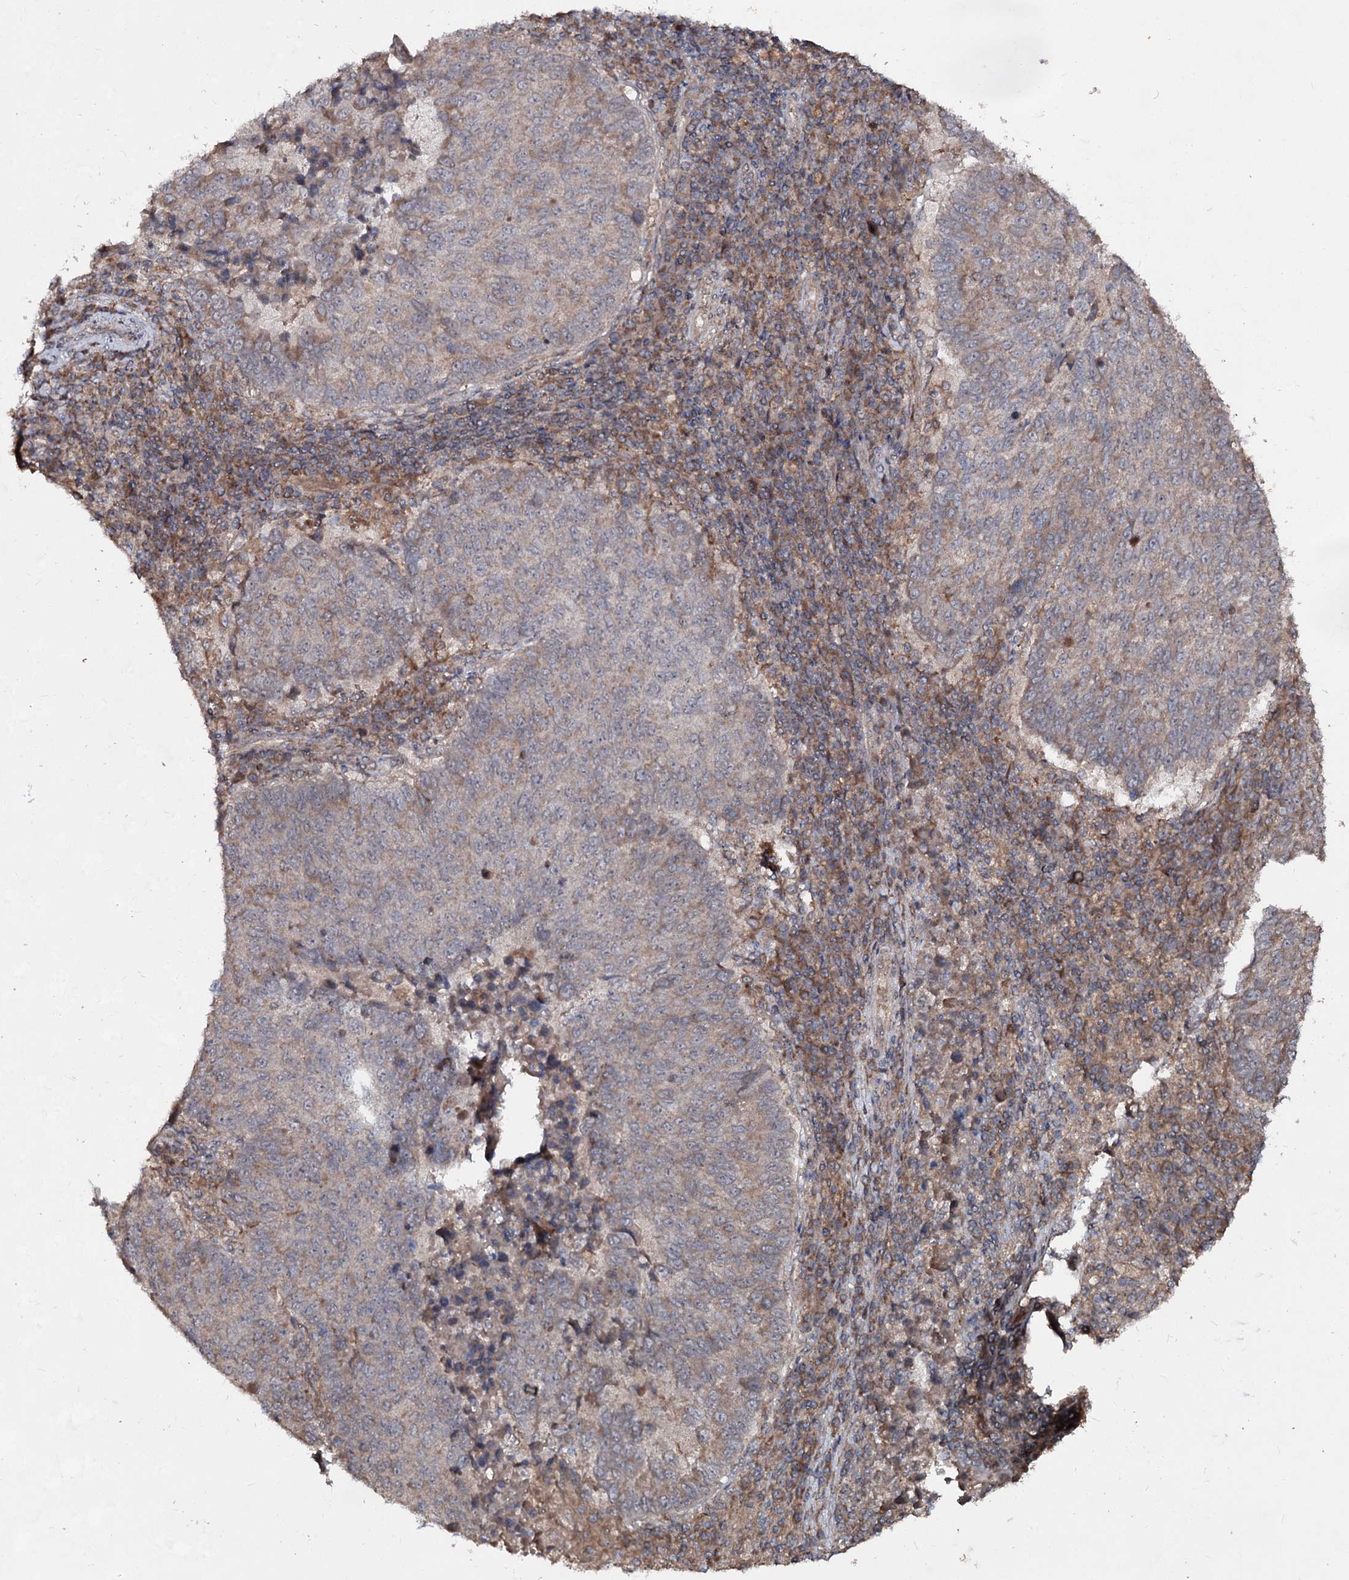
{"staining": {"intensity": "weak", "quantity": "<25%", "location": "cytoplasmic/membranous"}, "tissue": "lung cancer", "cell_type": "Tumor cells", "image_type": "cancer", "snomed": [{"axis": "morphology", "description": "Squamous cell carcinoma, NOS"}, {"axis": "topography", "description": "Lung"}], "caption": "This histopathology image is of lung cancer (squamous cell carcinoma) stained with immunohistochemistry to label a protein in brown with the nuclei are counter-stained blue. There is no expression in tumor cells.", "gene": "MINDY3", "patient": {"sex": "male", "age": 73}}